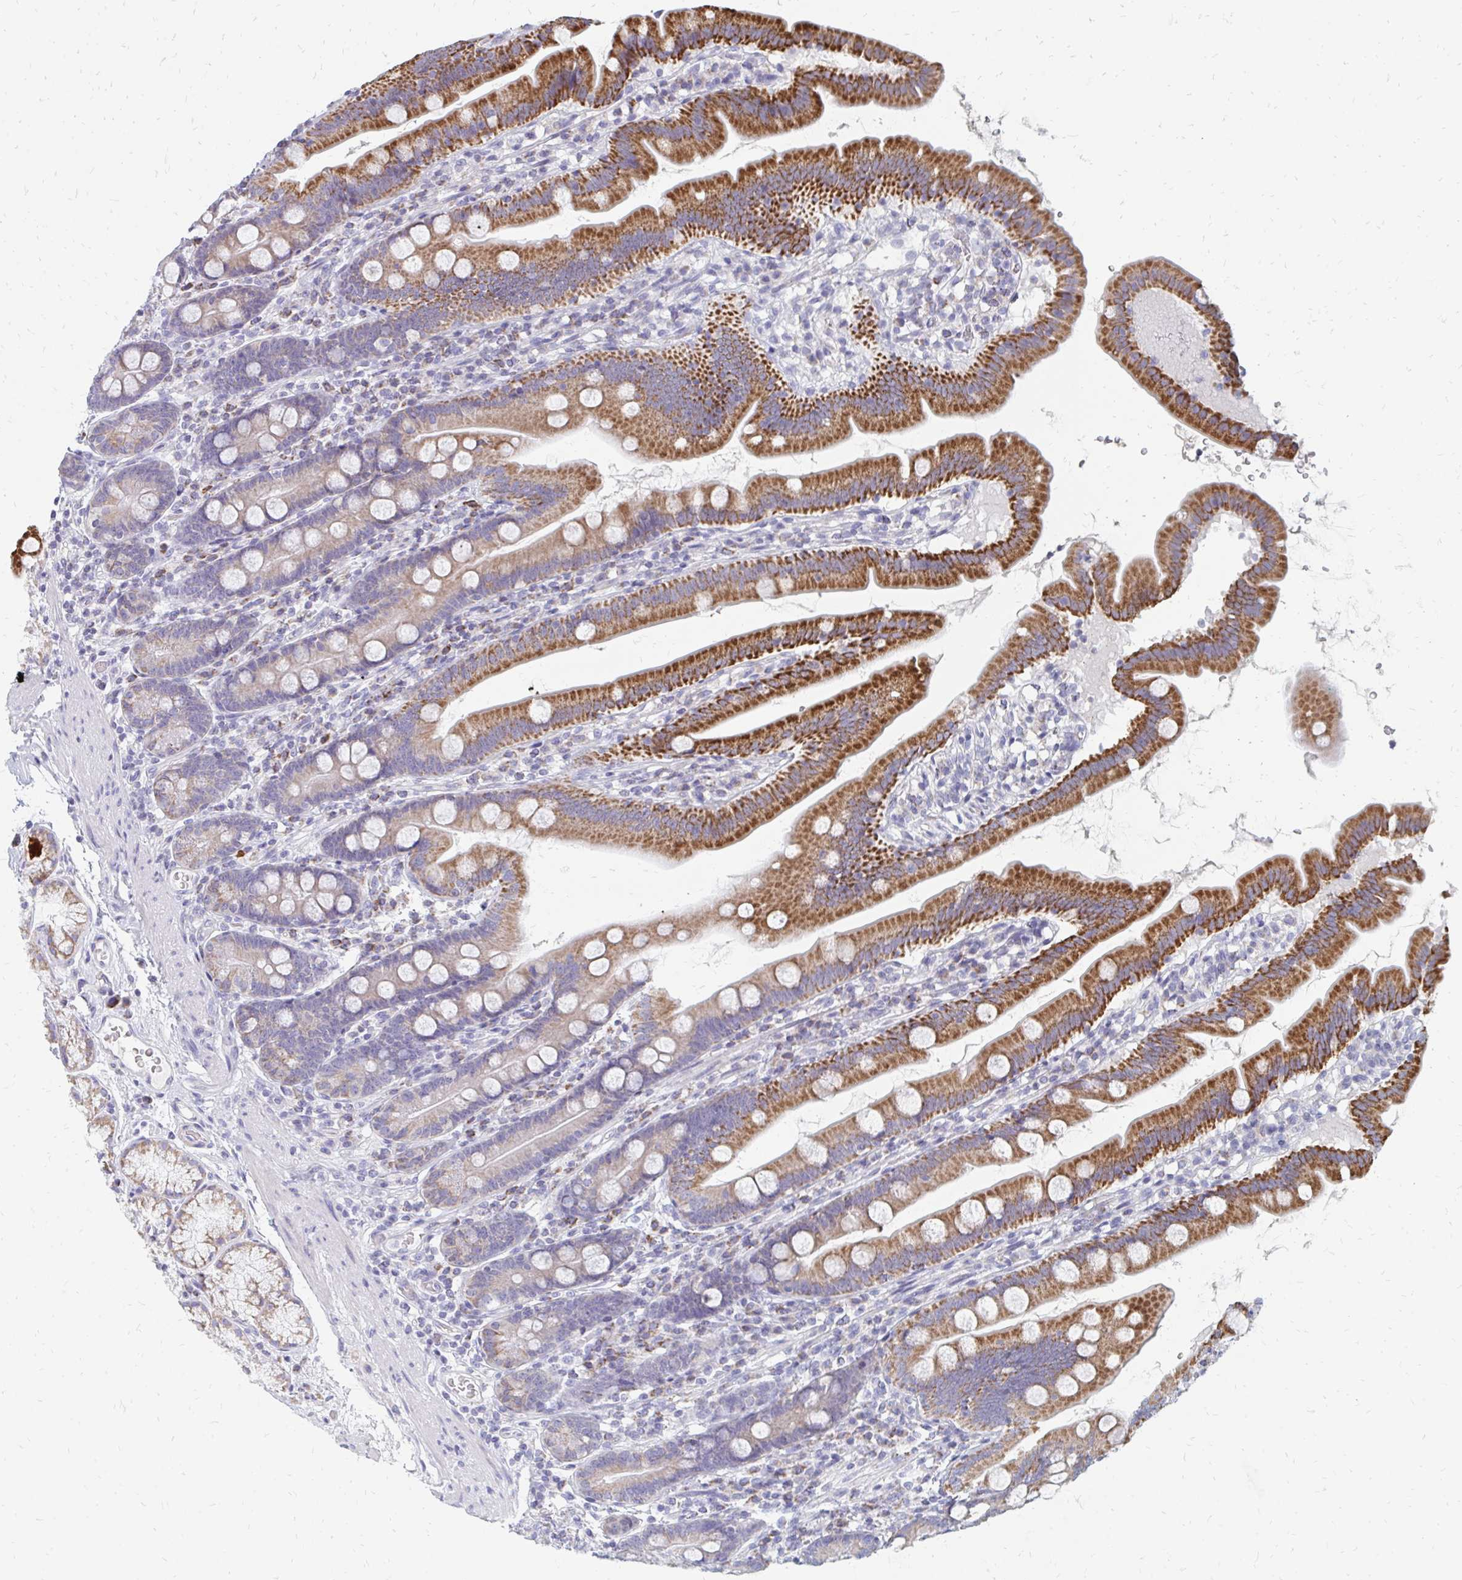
{"staining": {"intensity": "strong", "quantity": "25%-75%", "location": "cytoplasmic/membranous"}, "tissue": "duodenum", "cell_type": "Glandular cells", "image_type": "normal", "snomed": [{"axis": "morphology", "description": "Normal tissue, NOS"}, {"axis": "topography", "description": "Duodenum"}], "caption": "A high-resolution micrograph shows IHC staining of unremarkable duodenum, which shows strong cytoplasmic/membranous positivity in approximately 25%-75% of glandular cells.", "gene": "OR10V1", "patient": {"sex": "female", "age": 67}}